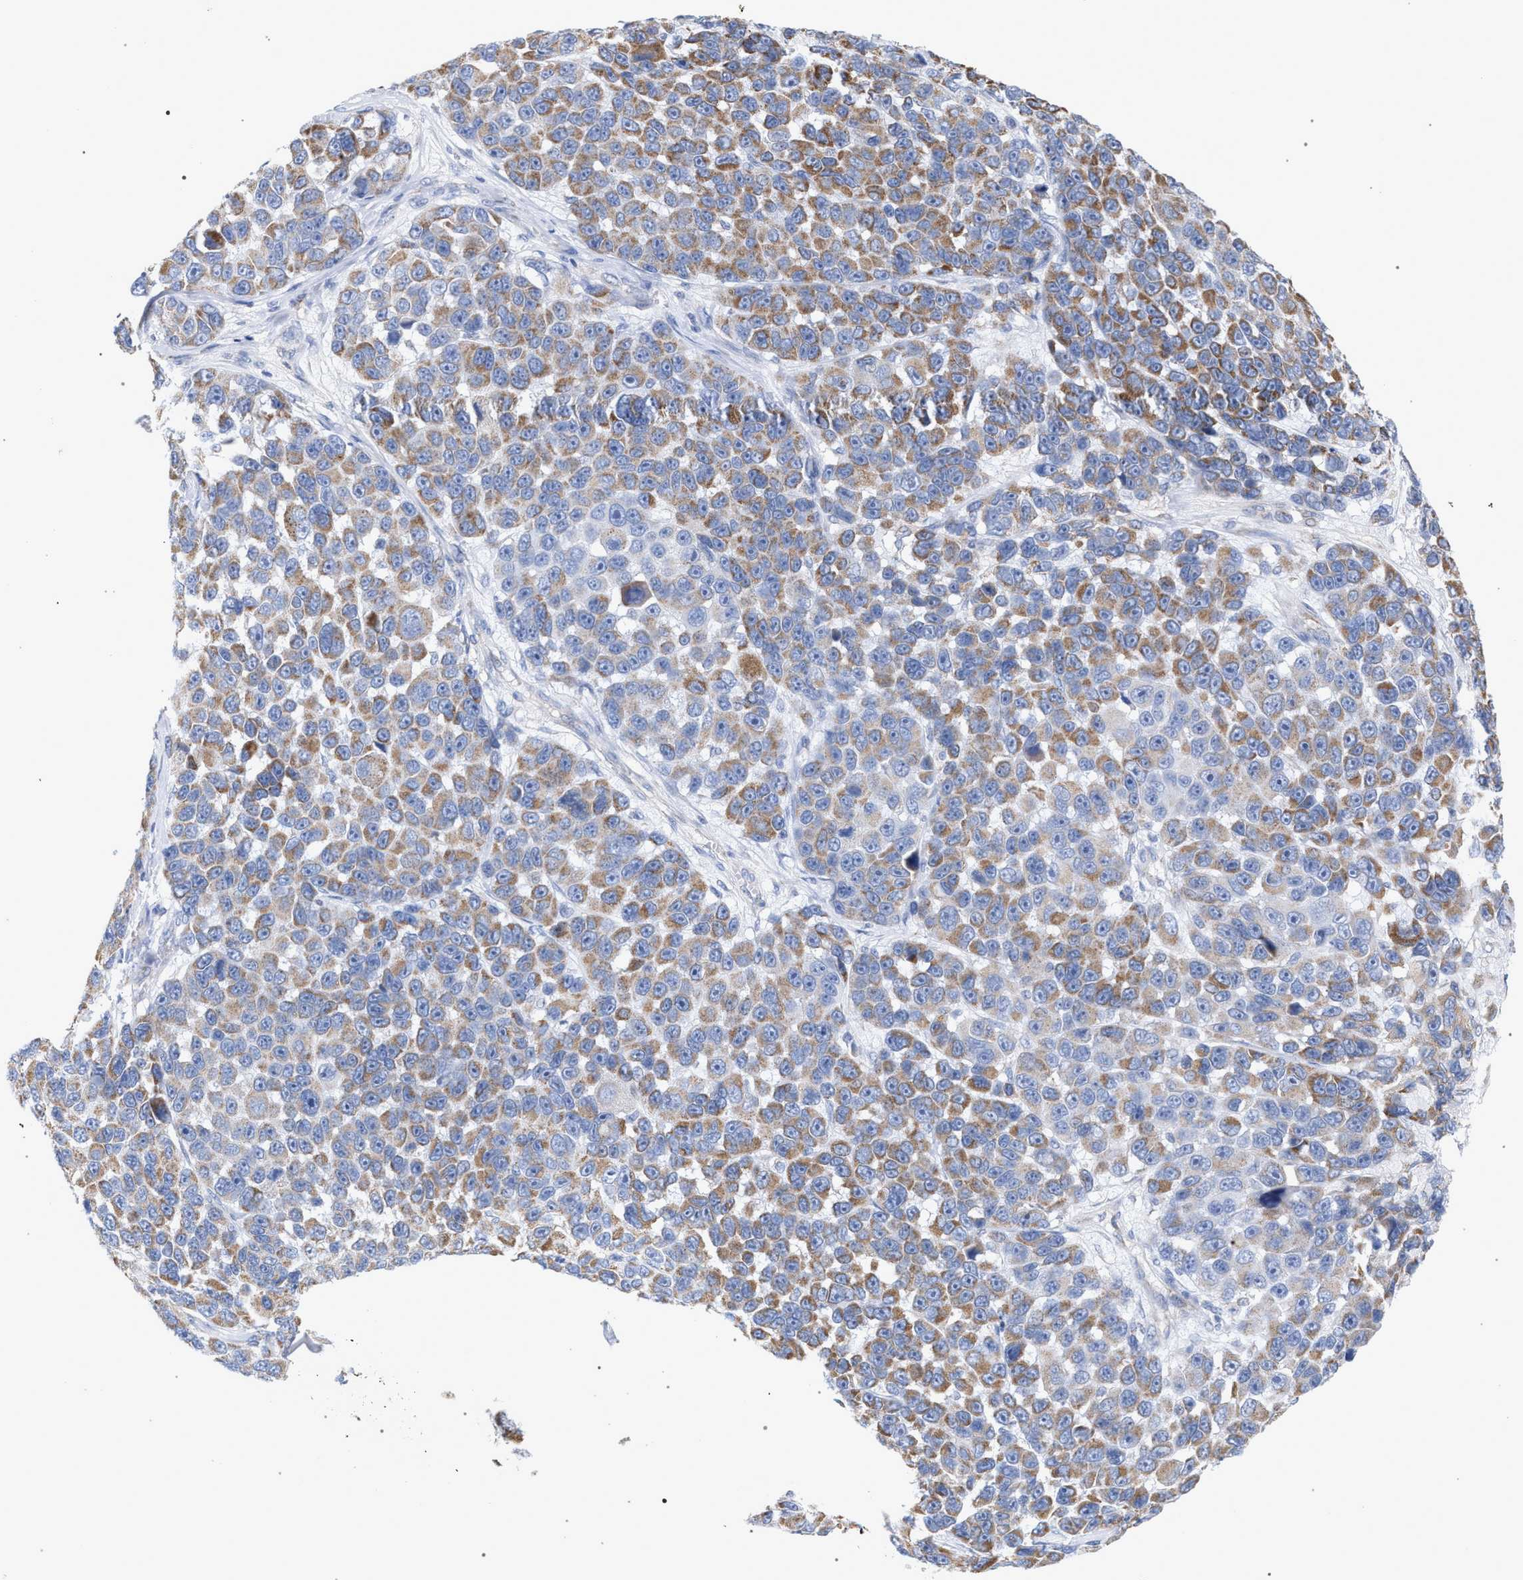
{"staining": {"intensity": "moderate", "quantity": ">75%", "location": "cytoplasmic/membranous"}, "tissue": "melanoma", "cell_type": "Tumor cells", "image_type": "cancer", "snomed": [{"axis": "morphology", "description": "Malignant melanoma, NOS"}, {"axis": "topography", "description": "Skin"}], "caption": "Protein staining of malignant melanoma tissue shows moderate cytoplasmic/membranous expression in approximately >75% of tumor cells.", "gene": "ECI2", "patient": {"sex": "male", "age": 53}}